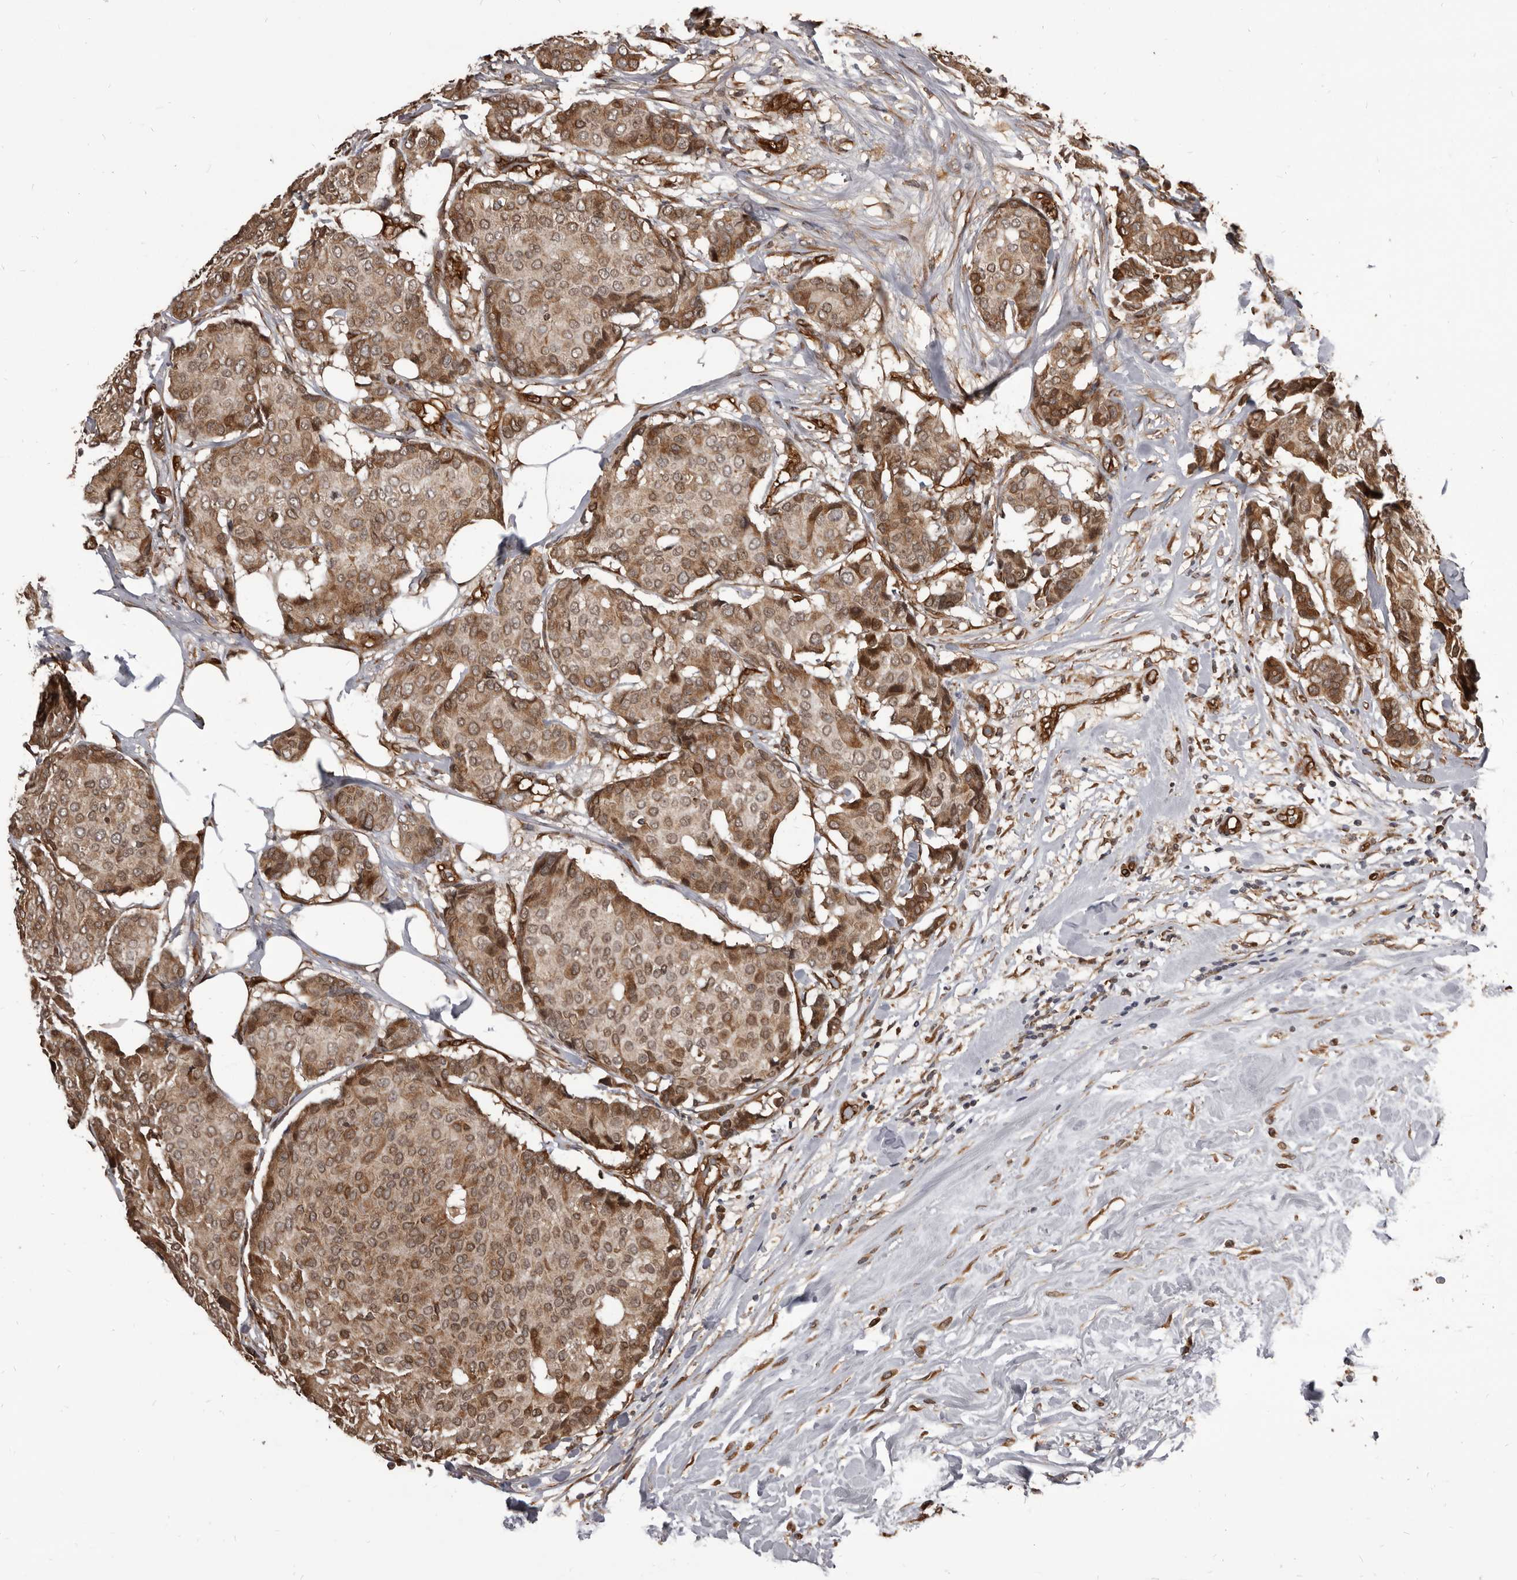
{"staining": {"intensity": "weak", "quantity": ">75%", "location": "cytoplasmic/membranous,nuclear"}, "tissue": "breast cancer", "cell_type": "Tumor cells", "image_type": "cancer", "snomed": [{"axis": "morphology", "description": "Duct carcinoma"}, {"axis": "topography", "description": "Breast"}], "caption": "High-power microscopy captured an immunohistochemistry (IHC) photomicrograph of infiltrating ductal carcinoma (breast), revealing weak cytoplasmic/membranous and nuclear expression in approximately >75% of tumor cells.", "gene": "ADAMTS20", "patient": {"sex": "female", "age": 75}}